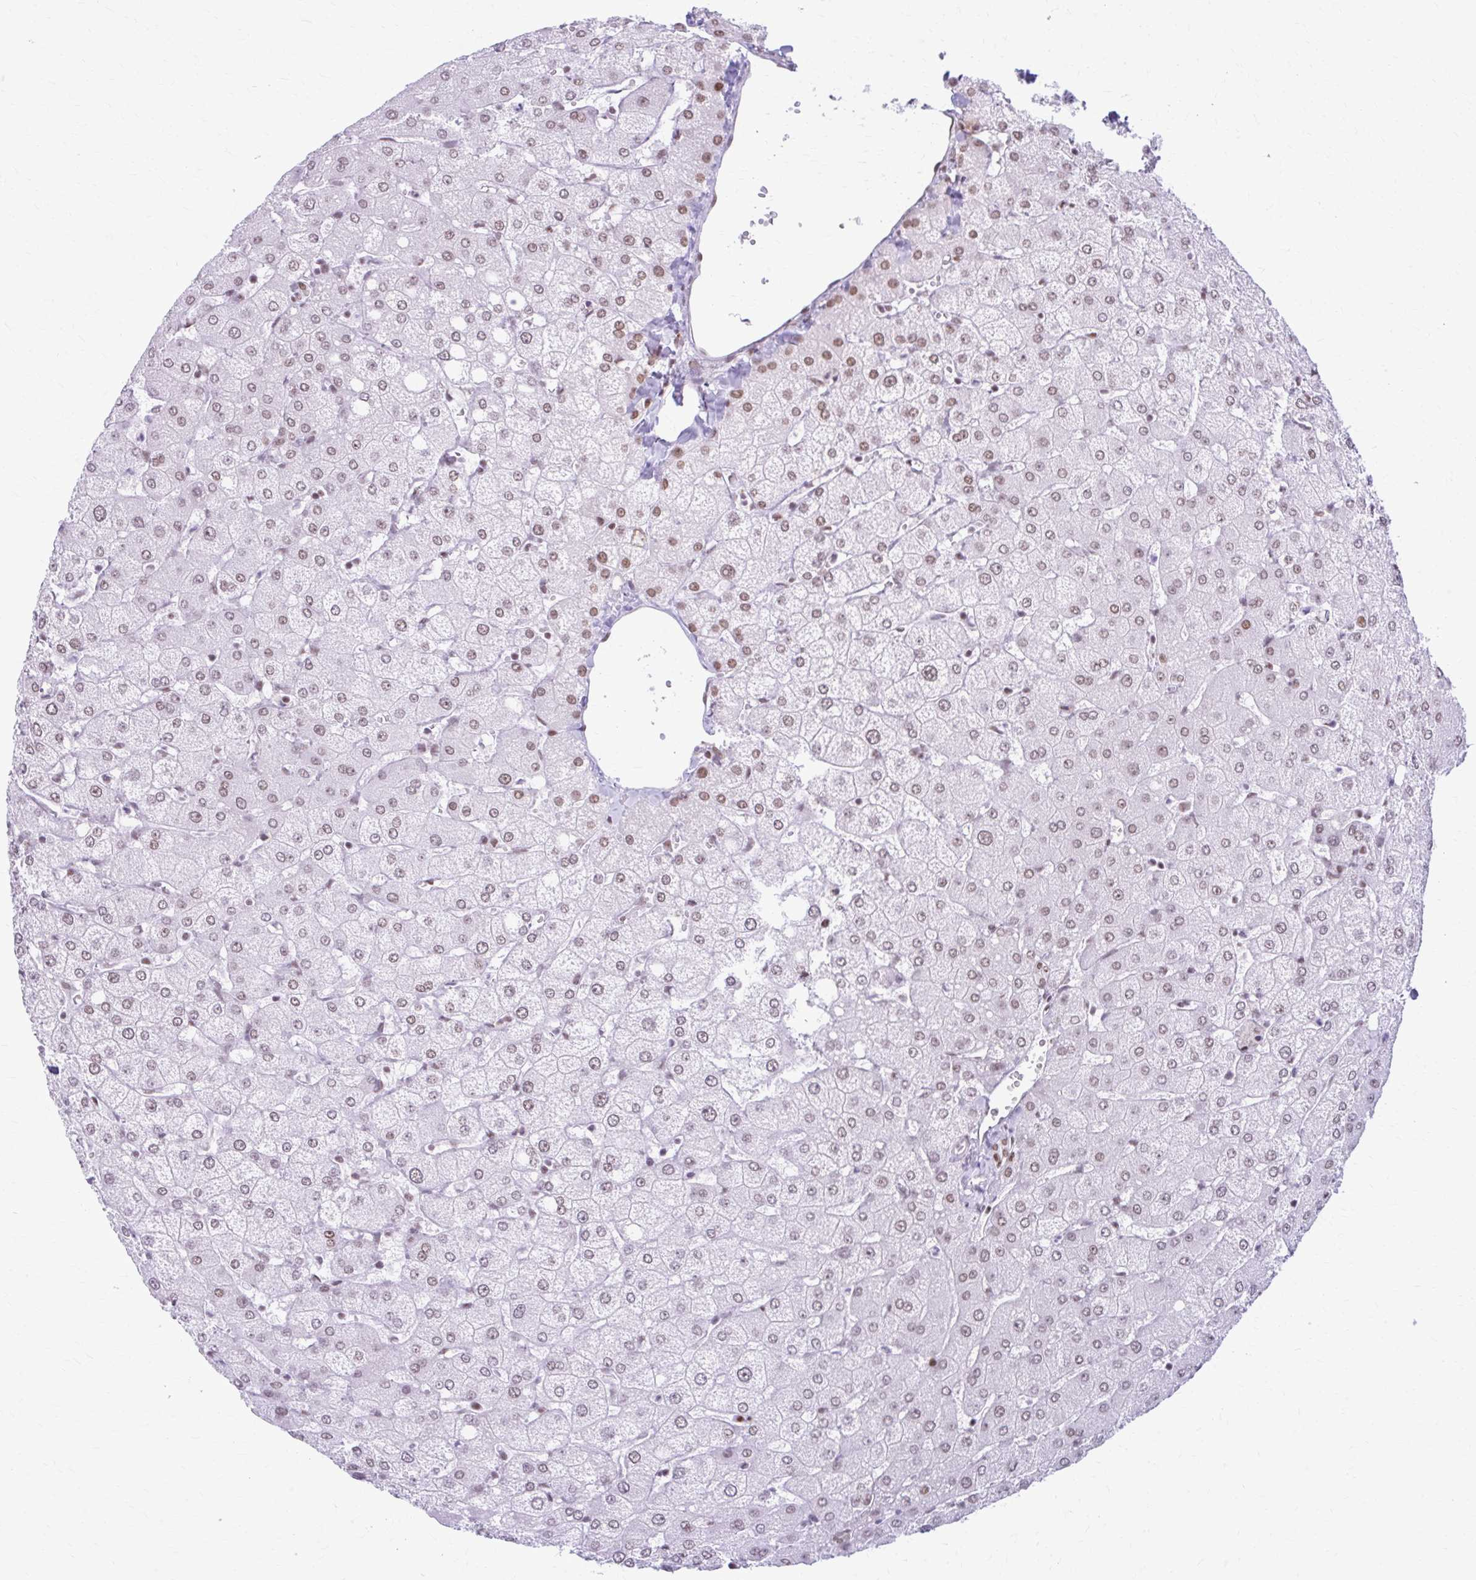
{"staining": {"intensity": "weak", "quantity": ">75%", "location": "nuclear"}, "tissue": "liver", "cell_type": "Cholangiocytes", "image_type": "normal", "snomed": [{"axis": "morphology", "description": "Normal tissue, NOS"}, {"axis": "topography", "description": "Liver"}], "caption": "This histopathology image exhibits immunohistochemistry staining of benign liver, with low weak nuclear staining in approximately >75% of cholangiocytes.", "gene": "PABIR1", "patient": {"sex": "female", "age": 54}}